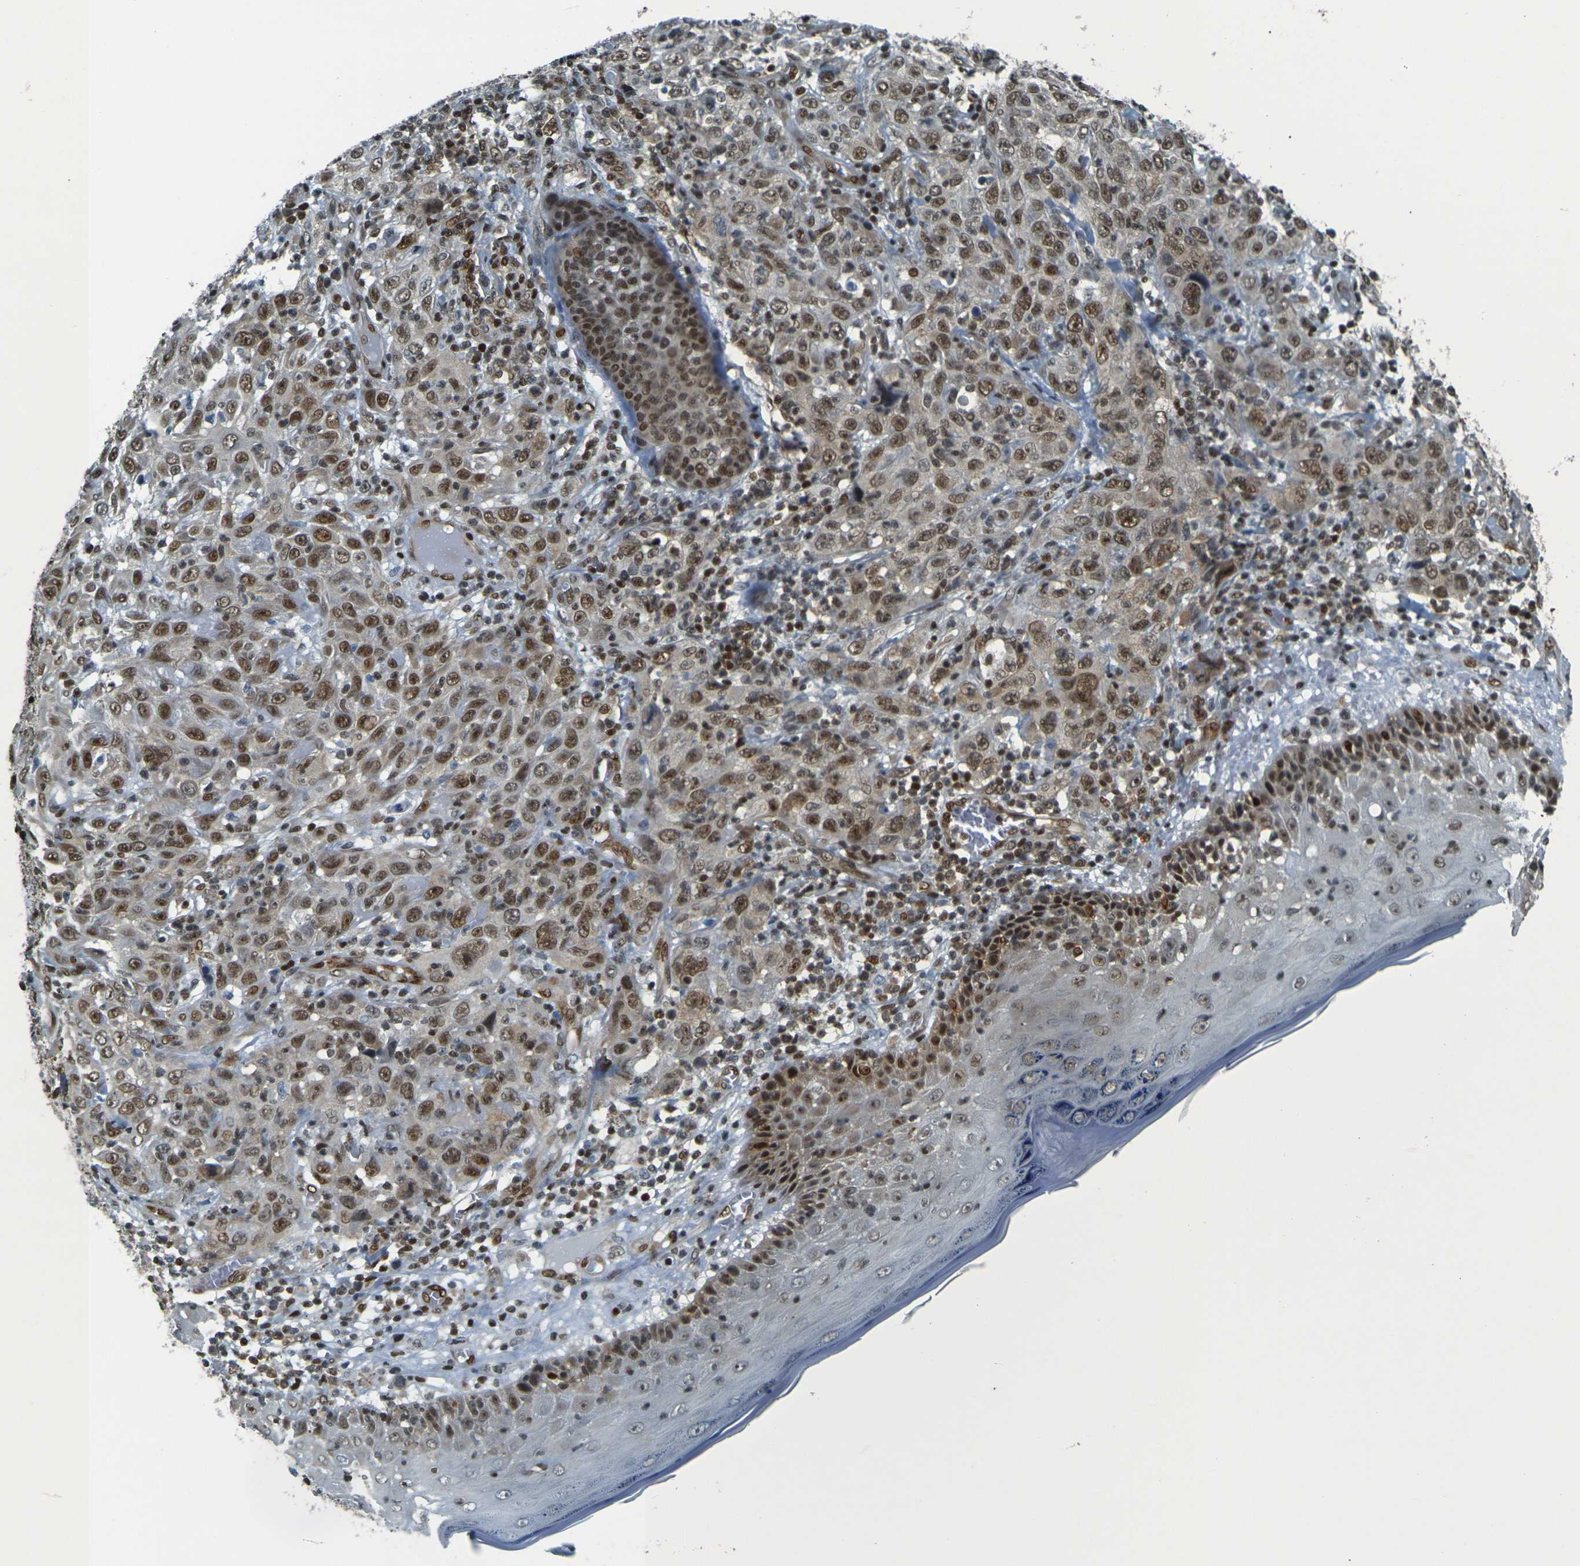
{"staining": {"intensity": "strong", "quantity": ">75%", "location": "cytoplasmic/membranous,nuclear"}, "tissue": "skin cancer", "cell_type": "Tumor cells", "image_type": "cancer", "snomed": [{"axis": "morphology", "description": "Squamous cell carcinoma, NOS"}, {"axis": "topography", "description": "Skin"}], "caption": "Strong cytoplasmic/membranous and nuclear positivity for a protein is identified in about >75% of tumor cells of skin cancer using immunohistochemistry (IHC).", "gene": "NHEJ1", "patient": {"sex": "female", "age": 88}}